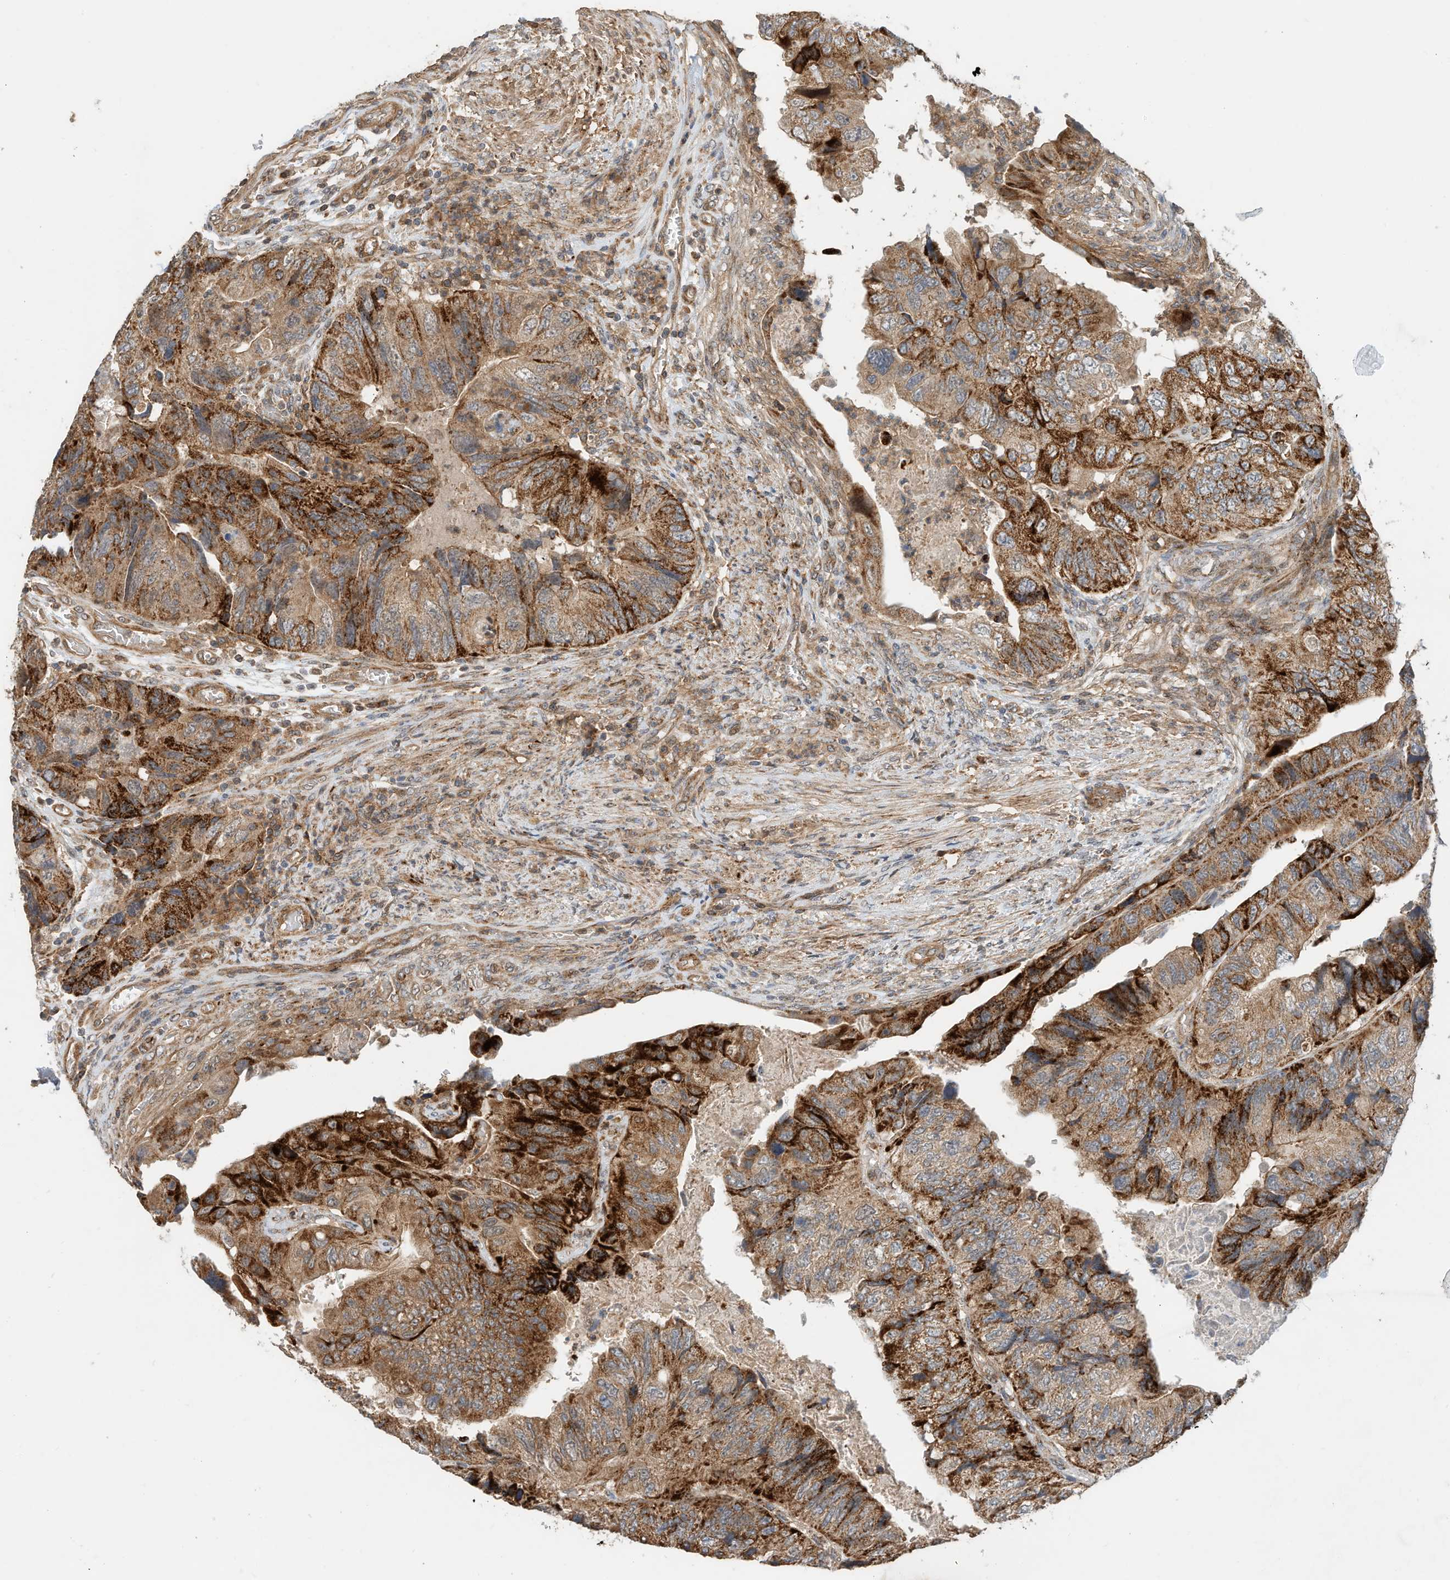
{"staining": {"intensity": "moderate", "quantity": ">75%", "location": "cytoplasmic/membranous"}, "tissue": "colorectal cancer", "cell_type": "Tumor cells", "image_type": "cancer", "snomed": [{"axis": "morphology", "description": "Adenocarcinoma, NOS"}, {"axis": "topography", "description": "Rectum"}], "caption": "Tumor cells reveal medium levels of moderate cytoplasmic/membranous staining in about >75% of cells in colorectal cancer. (DAB (3,3'-diaminobenzidine) IHC, brown staining for protein, blue staining for nuclei).", "gene": "CPAMD8", "patient": {"sex": "male", "age": 63}}